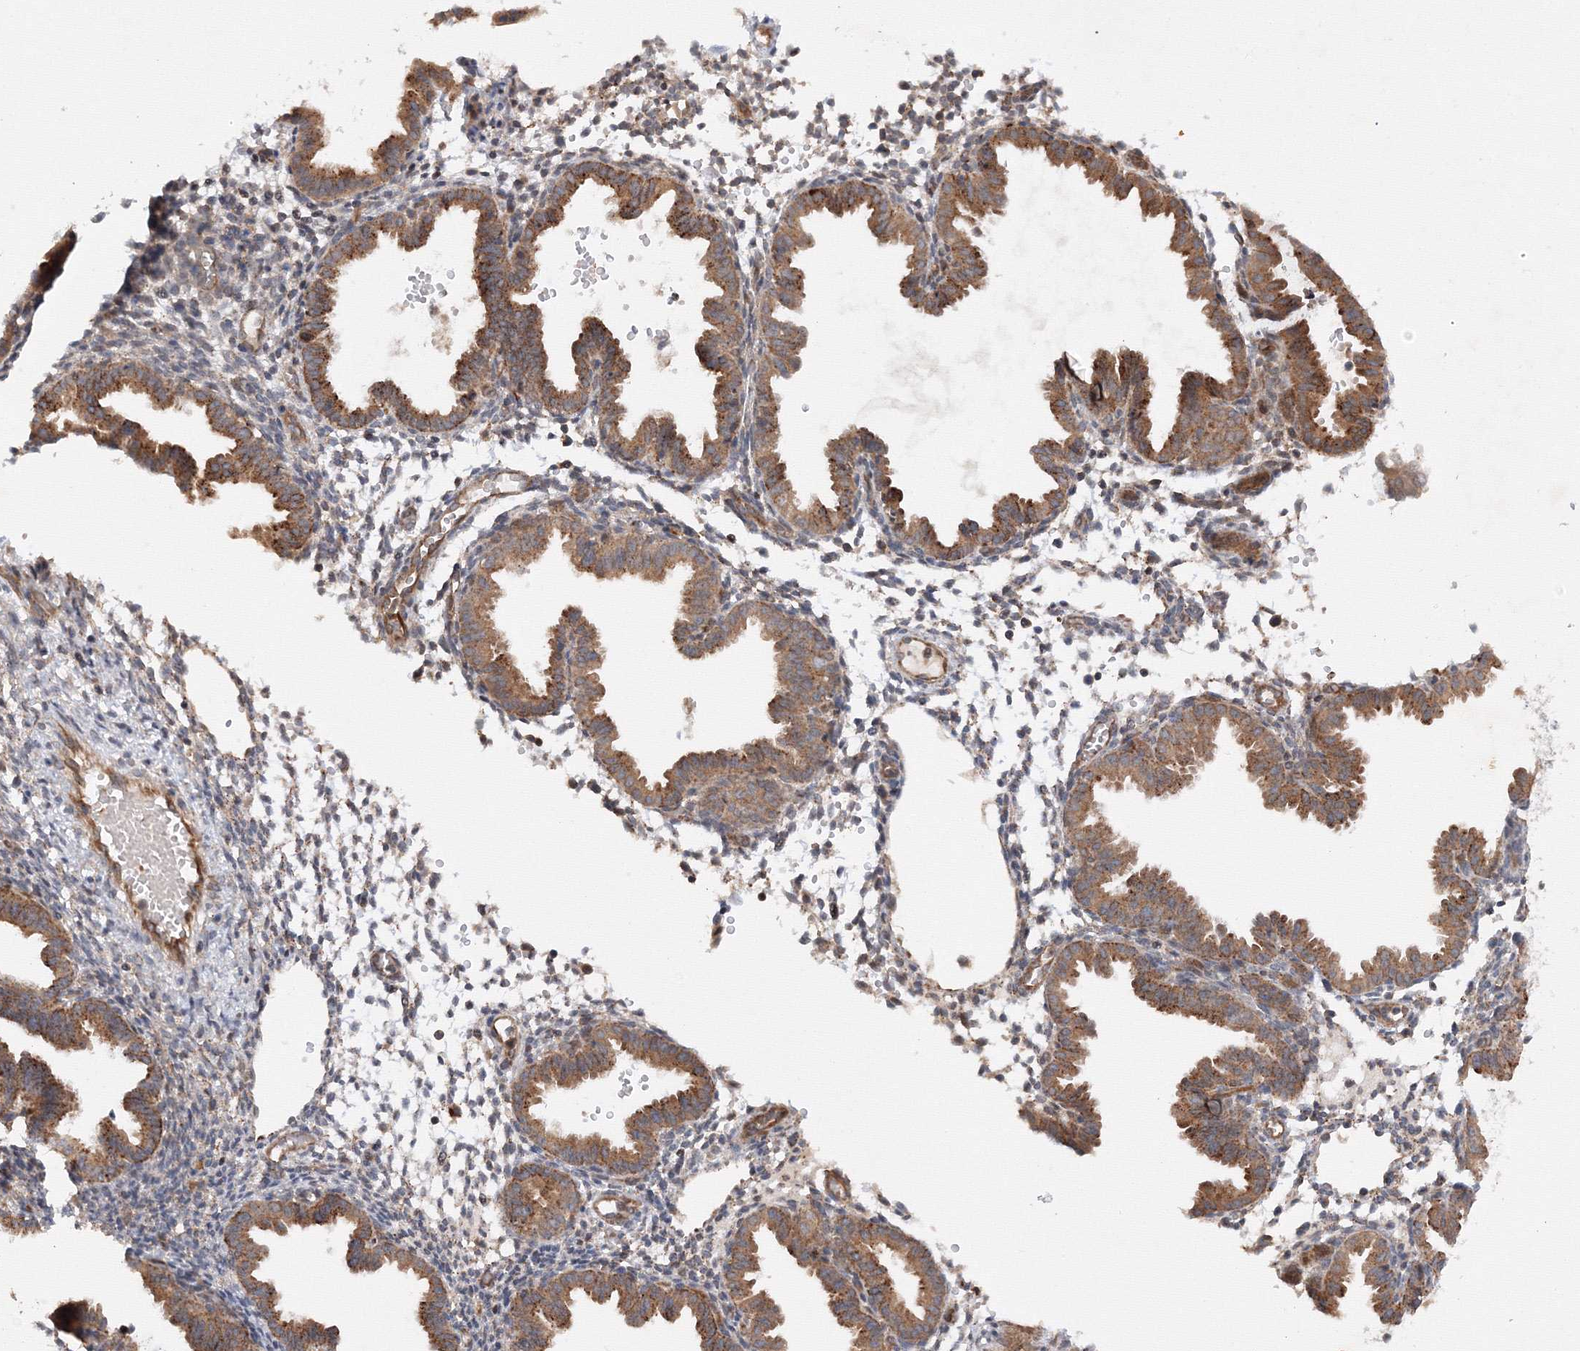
{"staining": {"intensity": "weak", "quantity": "25%-75%", "location": "cytoplasmic/membranous"}, "tissue": "endometrium", "cell_type": "Cells in endometrial stroma", "image_type": "normal", "snomed": [{"axis": "morphology", "description": "Normal tissue, NOS"}, {"axis": "topography", "description": "Endometrium"}], "caption": "Protein analysis of unremarkable endometrium displays weak cytoplasmic/membranous expression in about 25%-75% of cells in endometrial stroma.", "gene": "DCTD", "patient": {"sex": "female", "age": 33}}